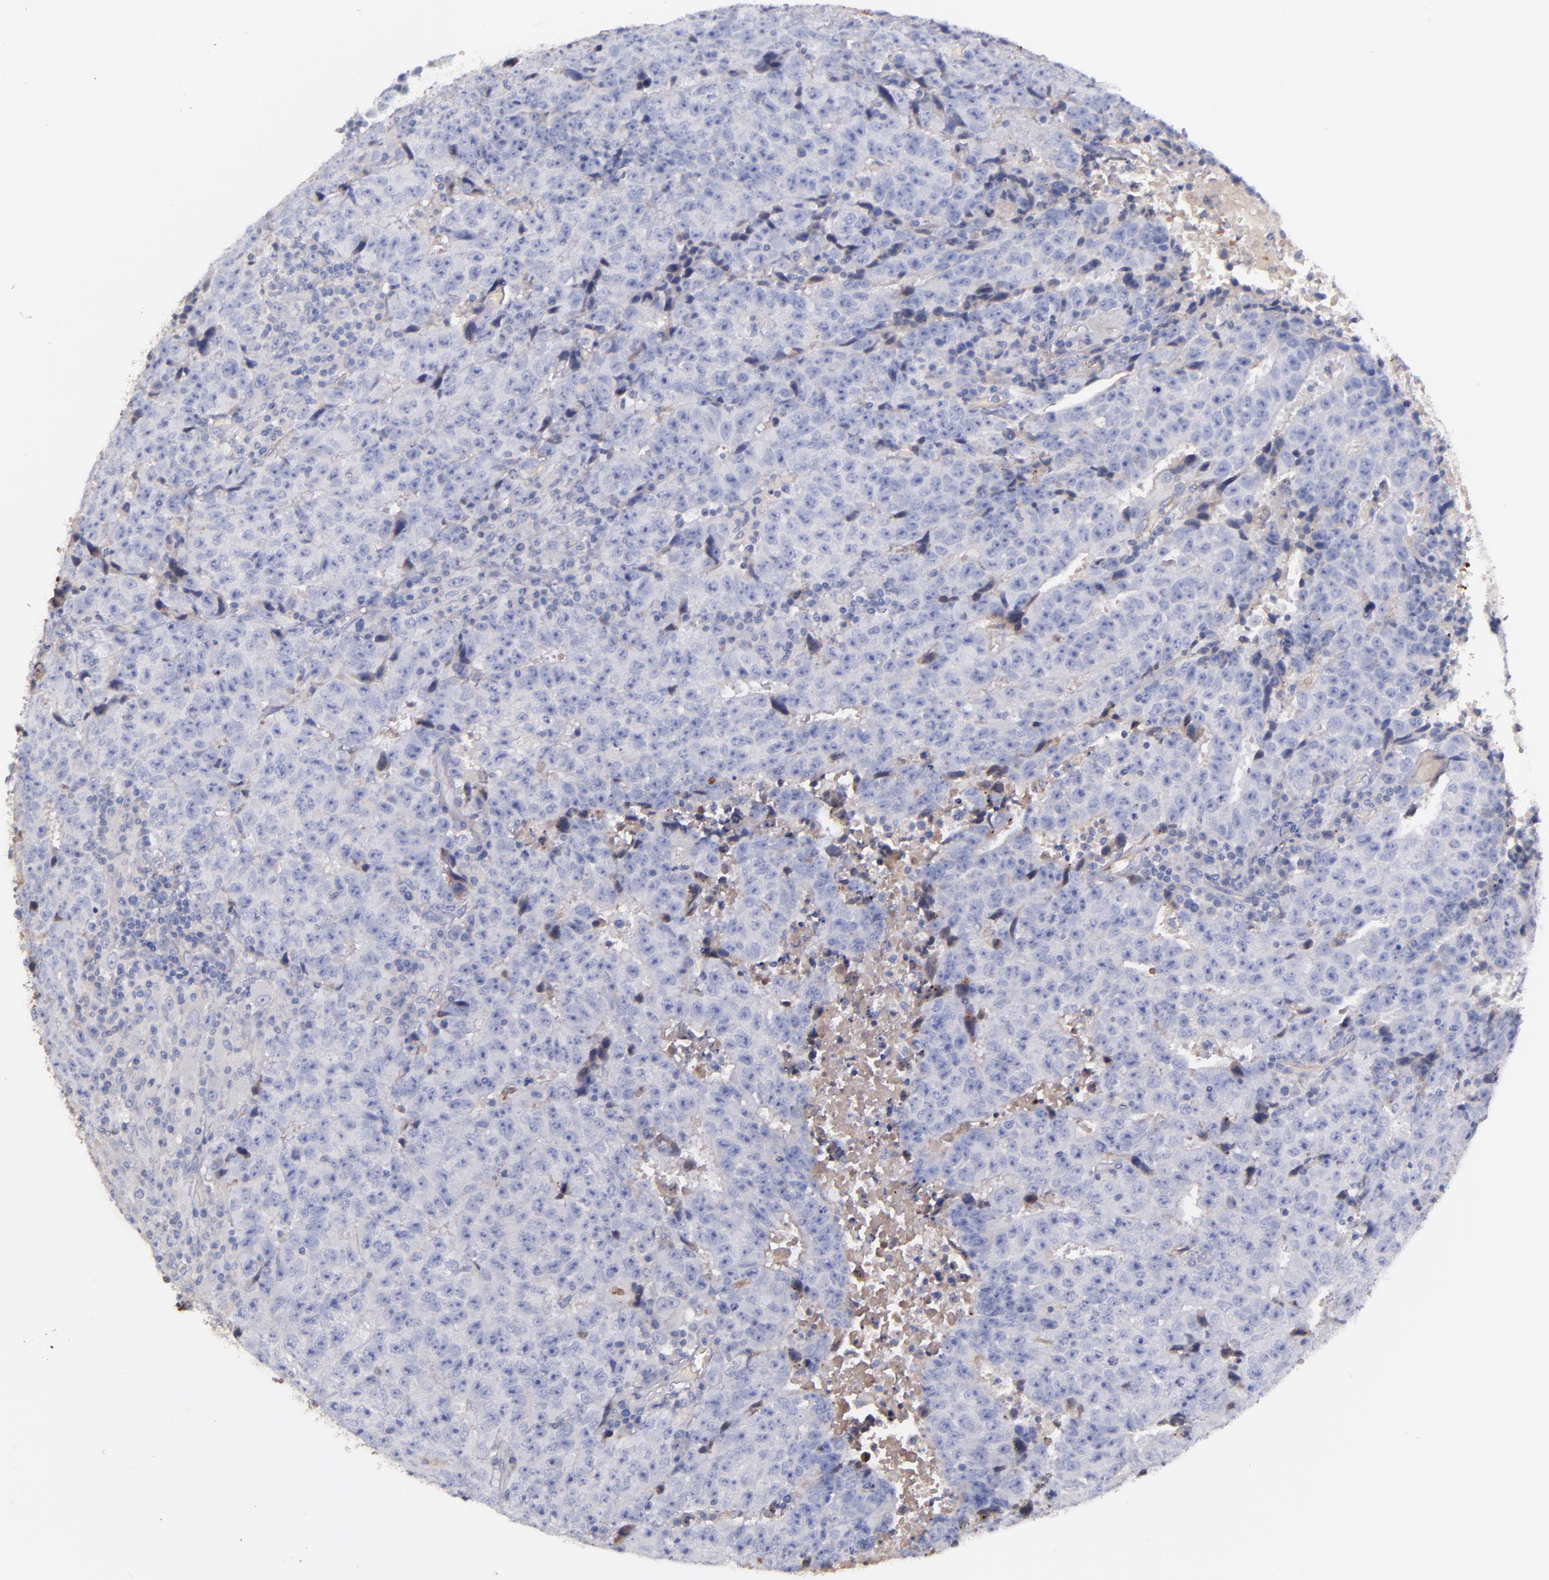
{"staining": {"intensity": "negative", "quantity": "none", "location": "none"}, "tissue": "testis cancer", "cell_type": "Tumor cells", "image_type": "cancer", "snomed": [{"axis": "morphology", "description": "Necrosis, NOS"}, {"axis": "morphology", "description": "Carcinoma, Embryonal, NOS"}, {"axis": "topography", "description": "Testis"}], "caption": "Human testis cancer (embryonal carcinoma) stained for a protein using immunohistochemistry exhibits no positivity in tumor cells.", "gene": "KNG1", "patient": {"sex": "male", "age": 19}}